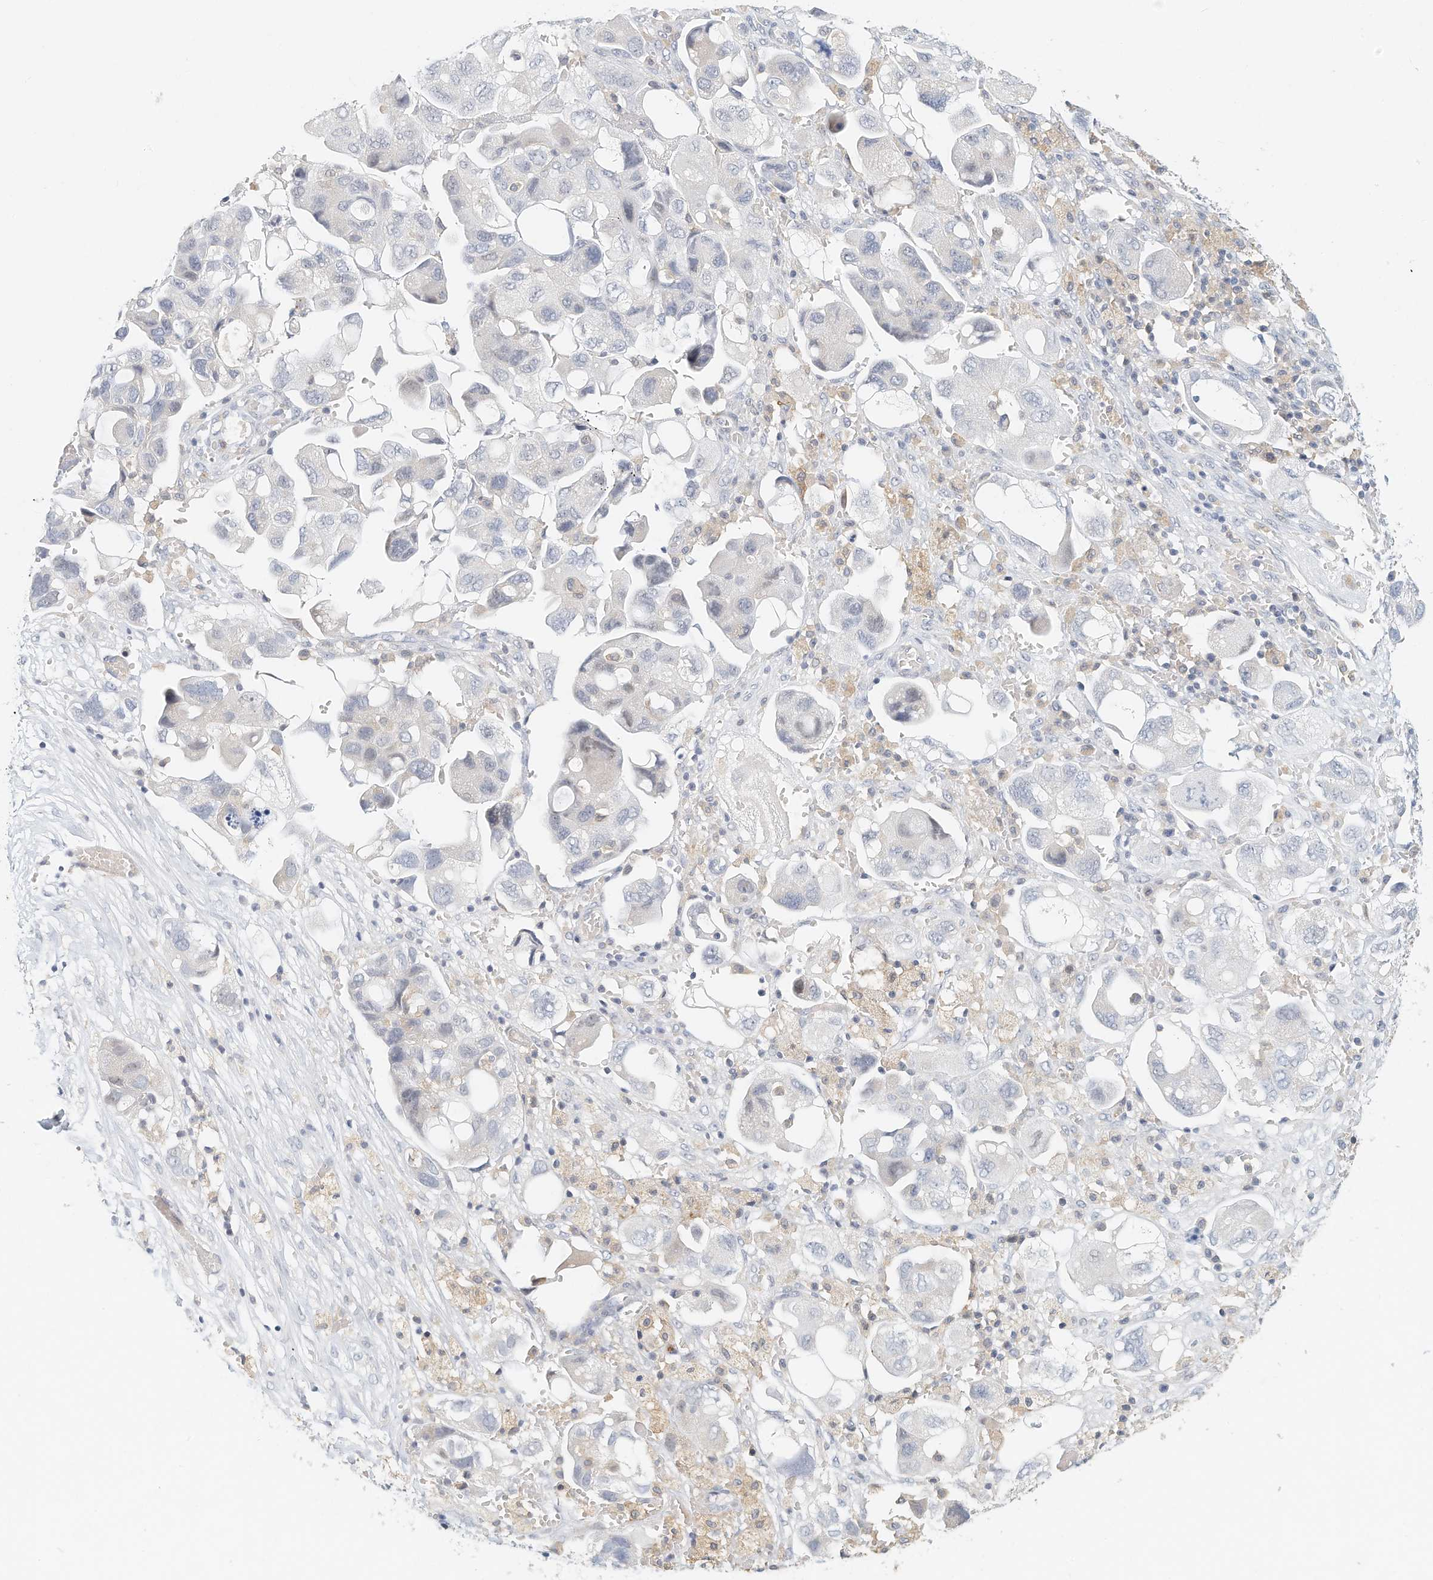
{"staining": {"intensity": "negative", "quantity": "none", "location": "none"}, "tissue": "ovarian cancer", "cell_type": "Tumor cells", "image_type": "cancer", "snomed": [{"axis": "morphology", "description": "Carcinoma, NOS"}, {"axis": "morphology", "description": "Cystadenocarcinoma, serous, NOS"}, {"axis": "topography", "description": "Ovary"}], "caption": "Tumor cells show no significant protein positivity in ovarian cancer.", "gene": "MICAL1", "patient": {"sex": "female", "age": 69}}